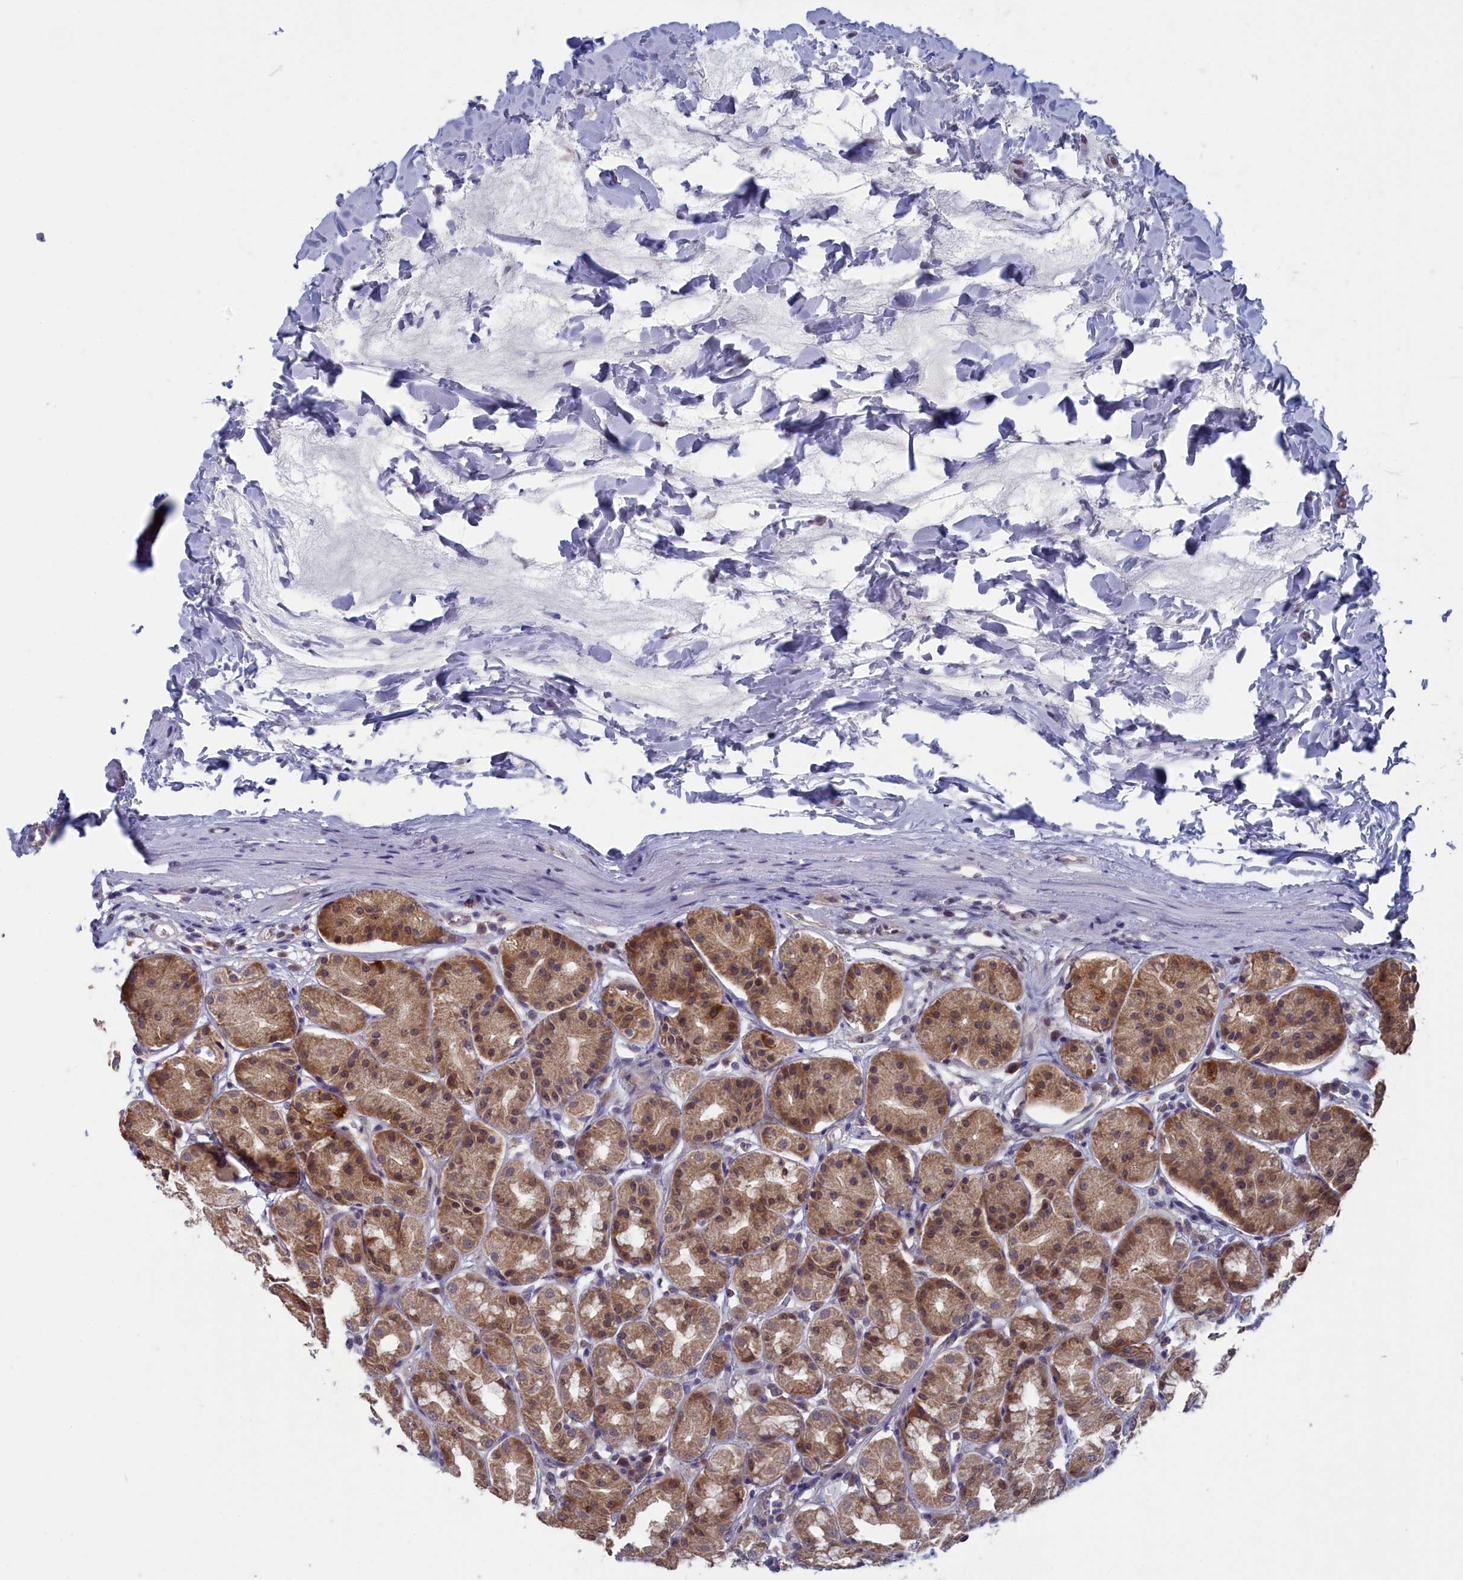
{"staining": {"intensity": "moderate", "quantity": "25%-75%", "location": "cytoplasmic/membranous"}, "tissue": "stomach", "cell_type": "Glandular cells", "image_type": "normal", "snomed": [{"axis": "morphology", "description": "Normal tissue, NOS"}, {"axis": "topography", "description": "Stomach"}, {"axis": "topography", "description": "Stomach, lower"}], "caption": "Moderate cytoplasmic/membranous expression for a protein is present in approximately 25%-75% of glandular cells of unremarkable stomach using IHC.", "gene": "MRI1", "patient": {"sex": "female", "age": 56}}